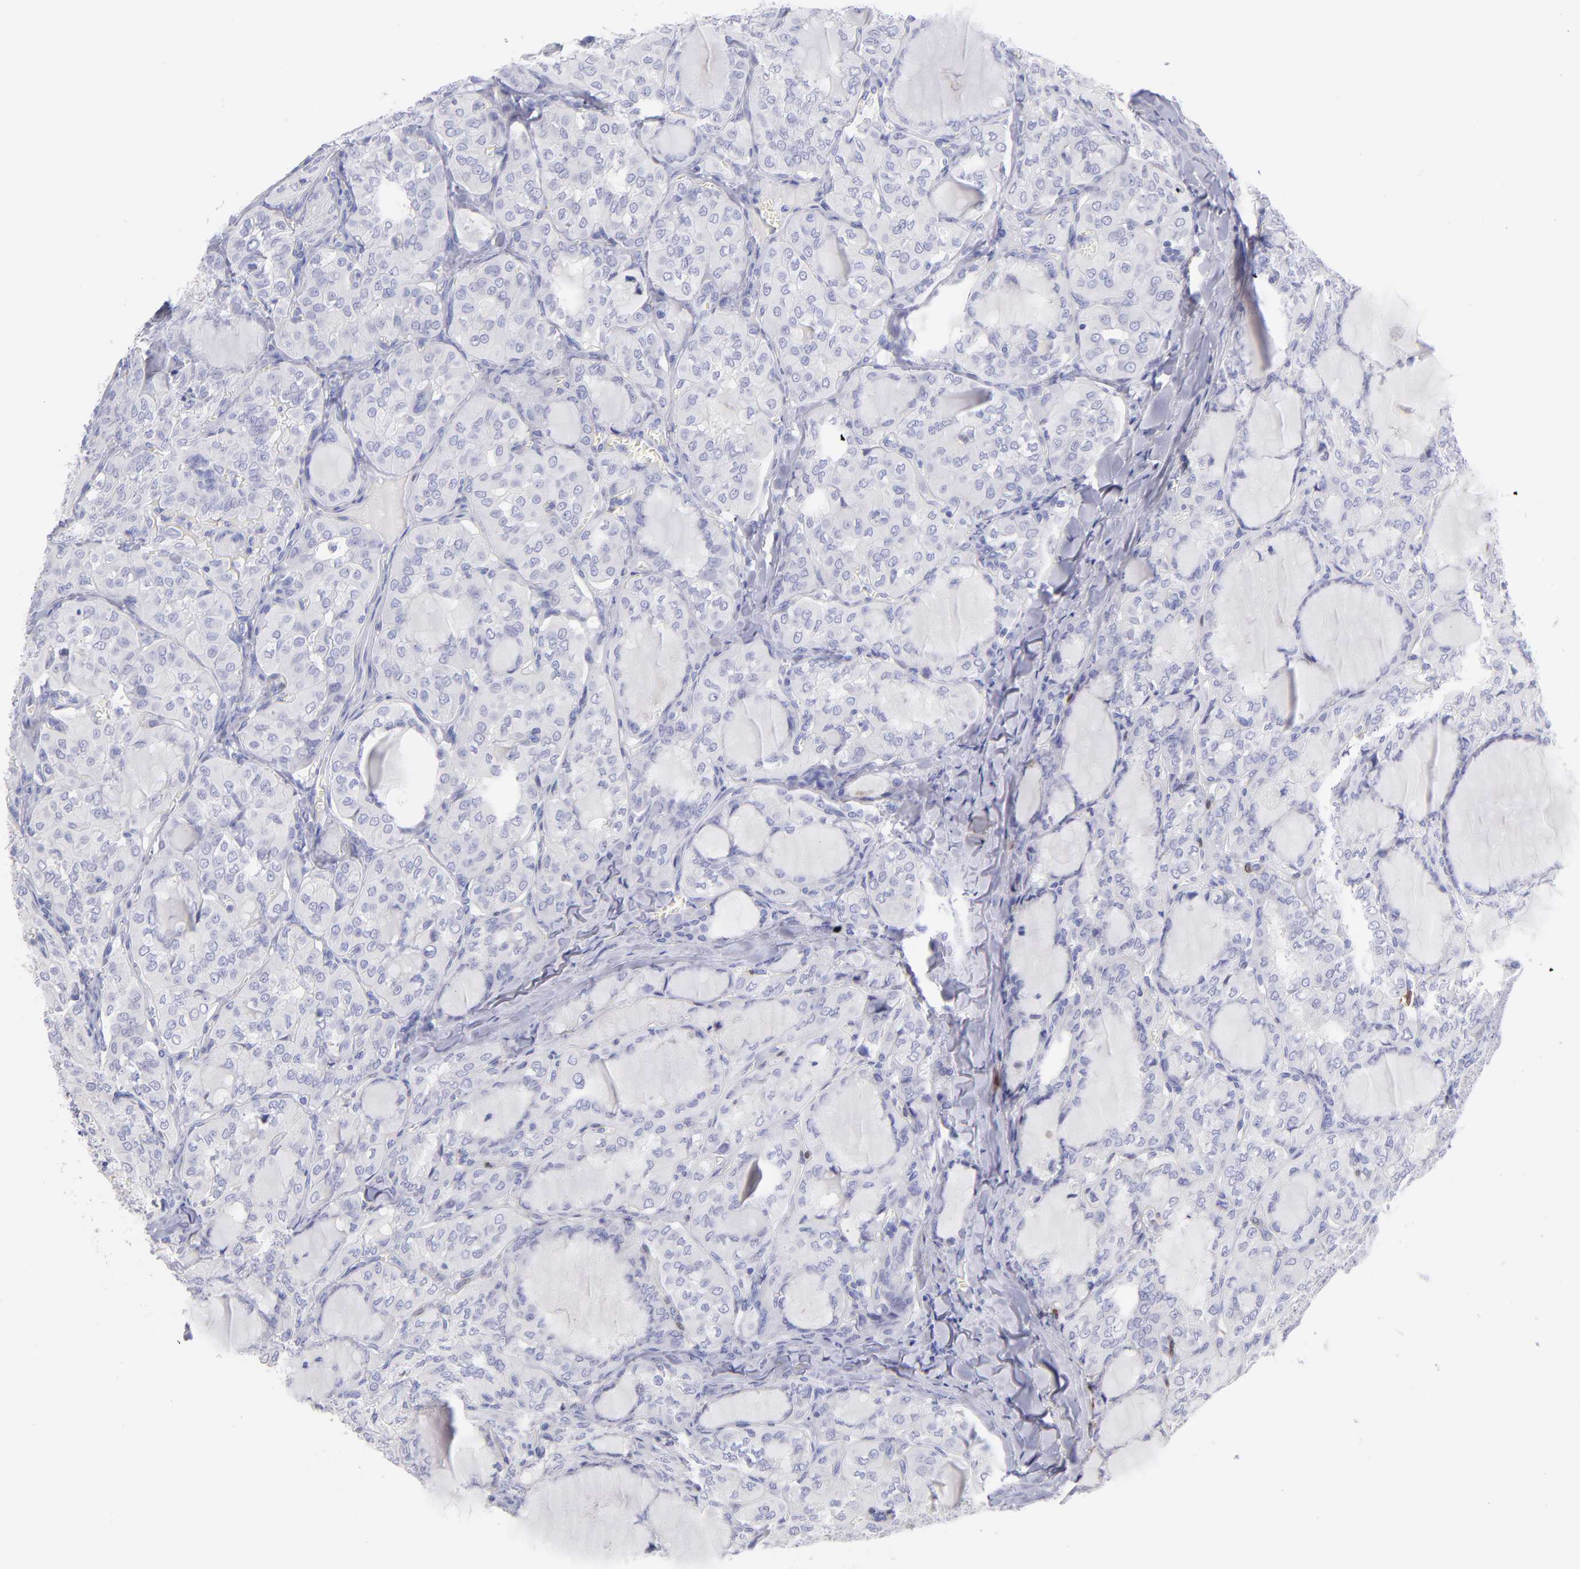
{"staining": {"intensity": "negative", "quantity": "none", "location": "none"}, "tissue": "thyroid cancer", "cell_type": "Tumor cells", "image_type": "cancer", "snomed": [{"axis": "morphology", "description": "Papillary adenocarcinoma, NOS"}, {"axis": "topography", "description": "Thyroid gland"}], "caption": "This is a photomicrograph of immunohistochemistry (IHC) staining of thyroid cancer (papillary adenocarcinoma), which shows no expression in tumor cells.", "gene": "SCGN", "patient": {"sex": "male", "age": 20}}